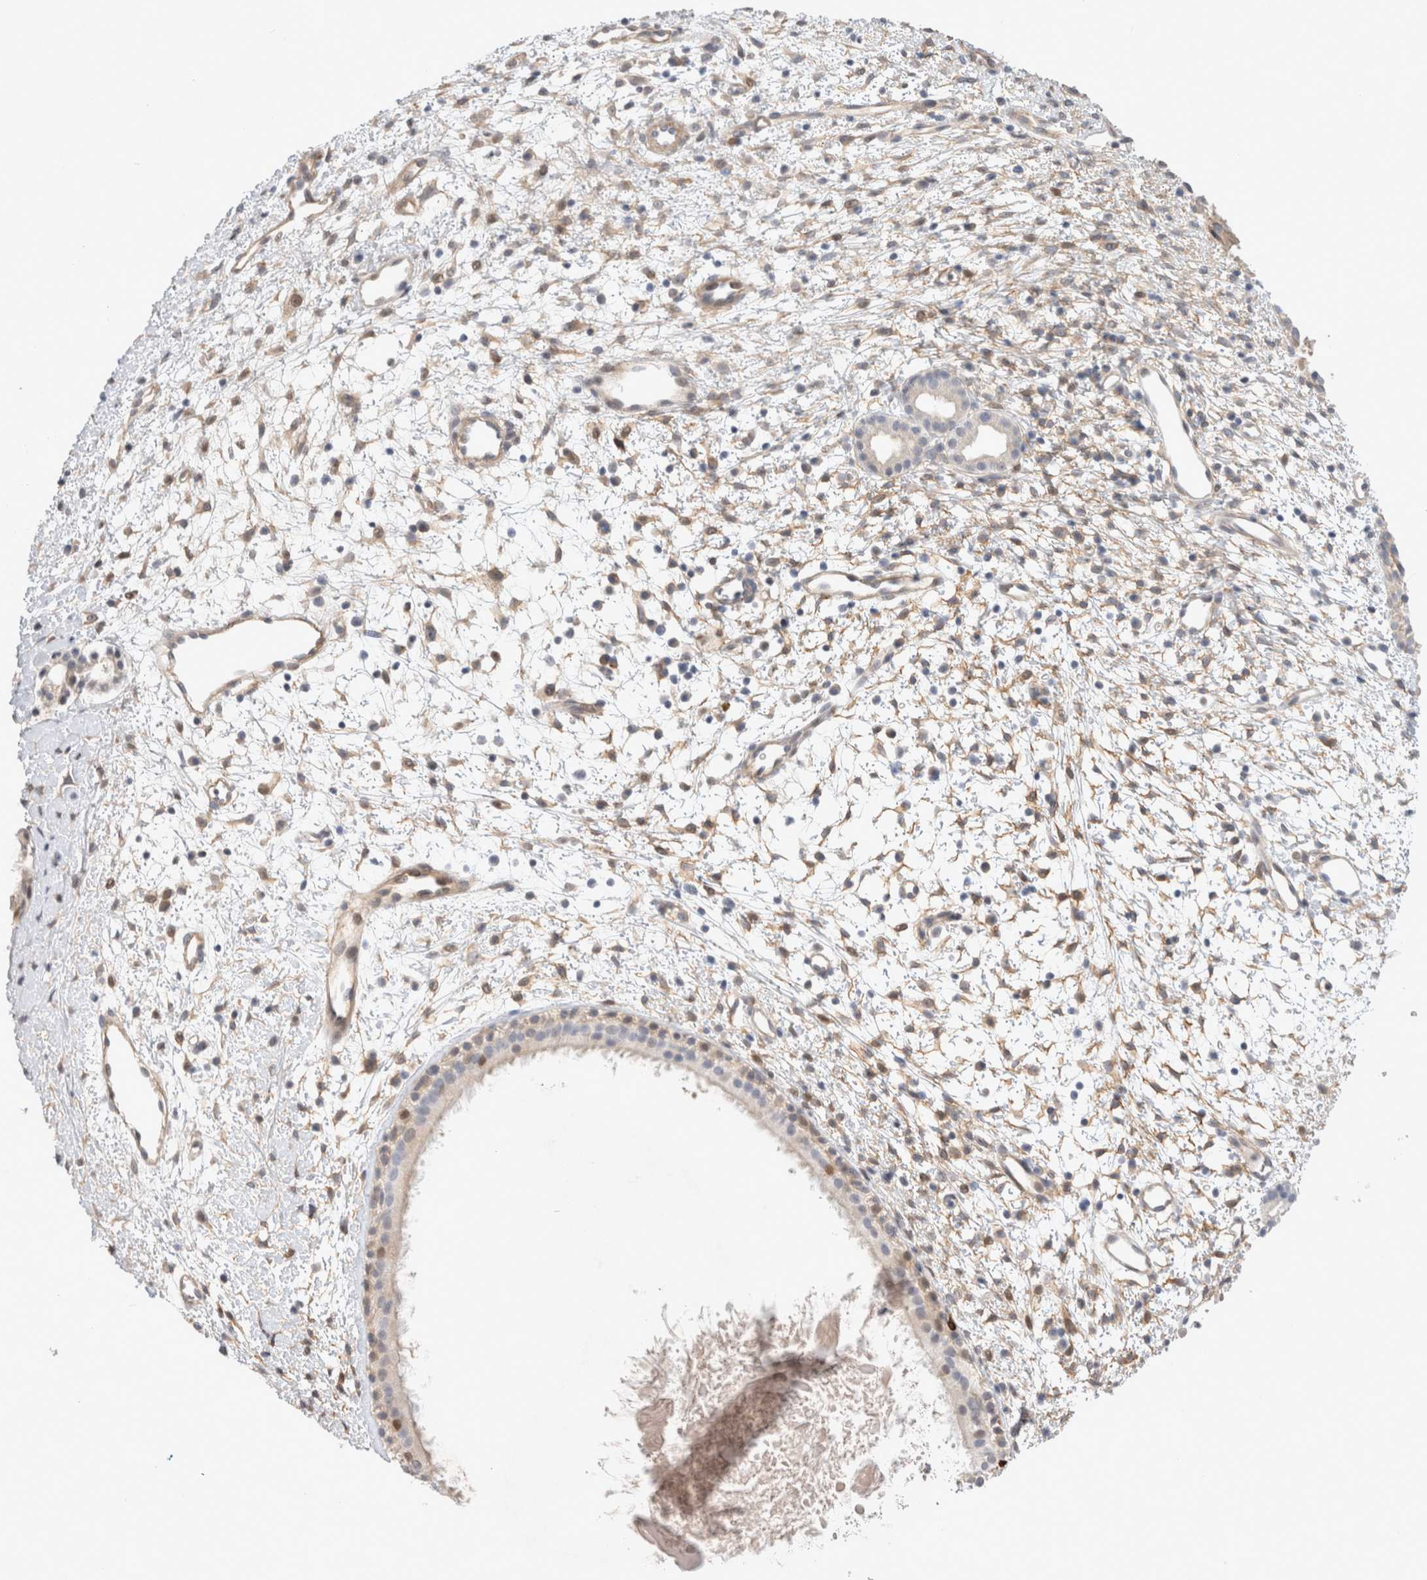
{"staining": {"intensity": "weak", "quantity": "<25%", "location": "cytoplasmic/membranous,nuclear"}, "tissue": "nasopharynx", "cell_type": "Respiratory epithelial cells", "image_type": "normal", "snomed": [{"axis": "morphology", "description": "Normal tissue, NOS"}, {"axis": "topography", "description": "Nasopharynx"}], "caption": "Respiratory epithelial cells show no significant protein staining in unremarkable nasopharynx. Nuclei are stained in blue.", "gene": "TCF4", "patient": {"sex": "male", "age": 22}}